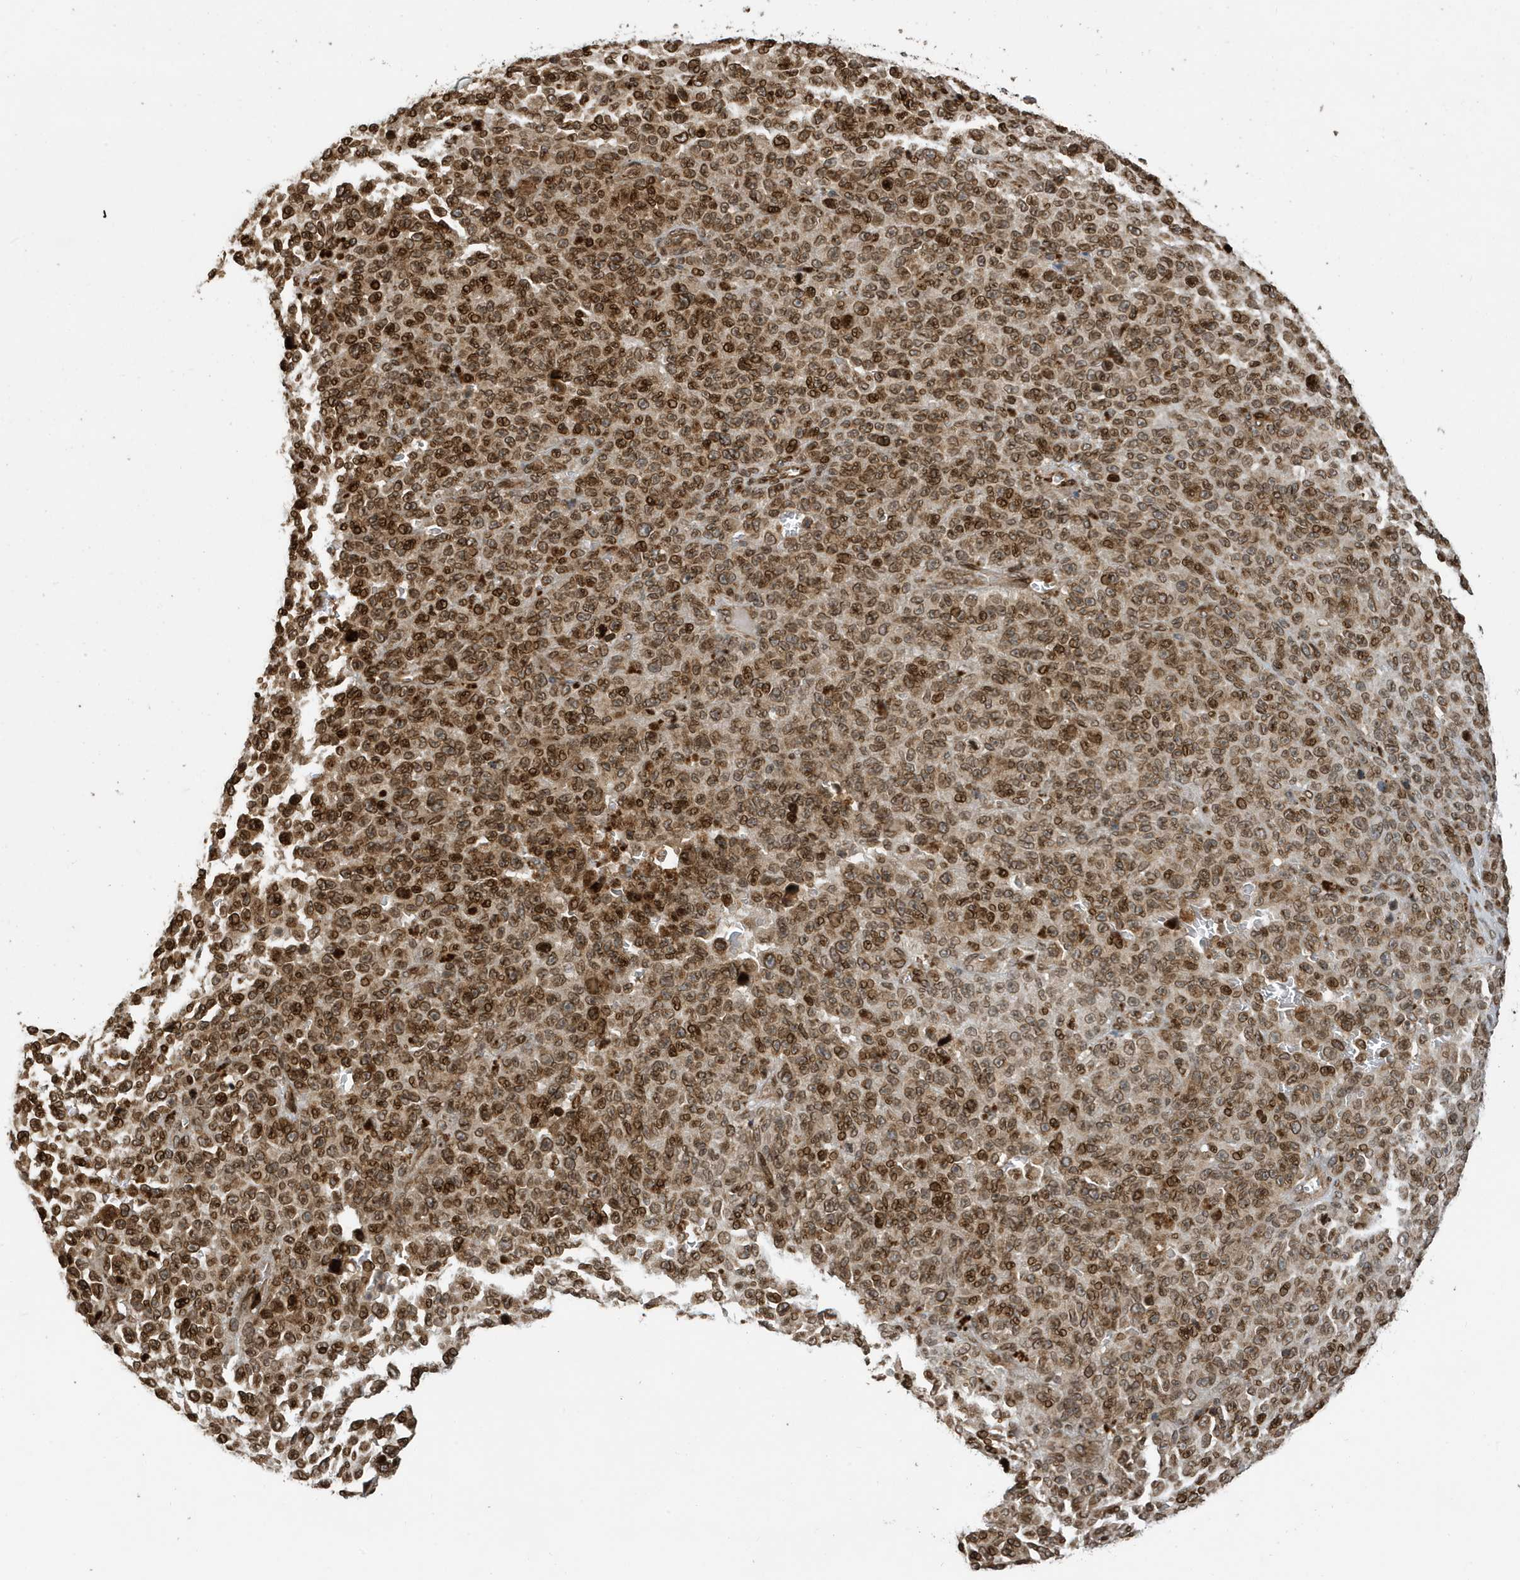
{"staining": {"intensity": "moderate", "quantity": ">75%", "location": "nuclear"}, "tissue": "melanoma", "cell_type": "Tumor cells", "image_type": "cancer", "snomed": [{"axis": "morphology", "description": "Malignant melanoma, NOS"}, {"axis": "topography", "description": "Skin"}], "caption": "IHC photomicrograph of neoplastic tissue: human malignant melanoma stained using IHC displays medium levels of moderate protein expression localized specifically in the nuclear of tumor cells, appearing as a nuclear brown color.", "gene": "DUSP18", "patient": {"sex": "female", "age": 82}}